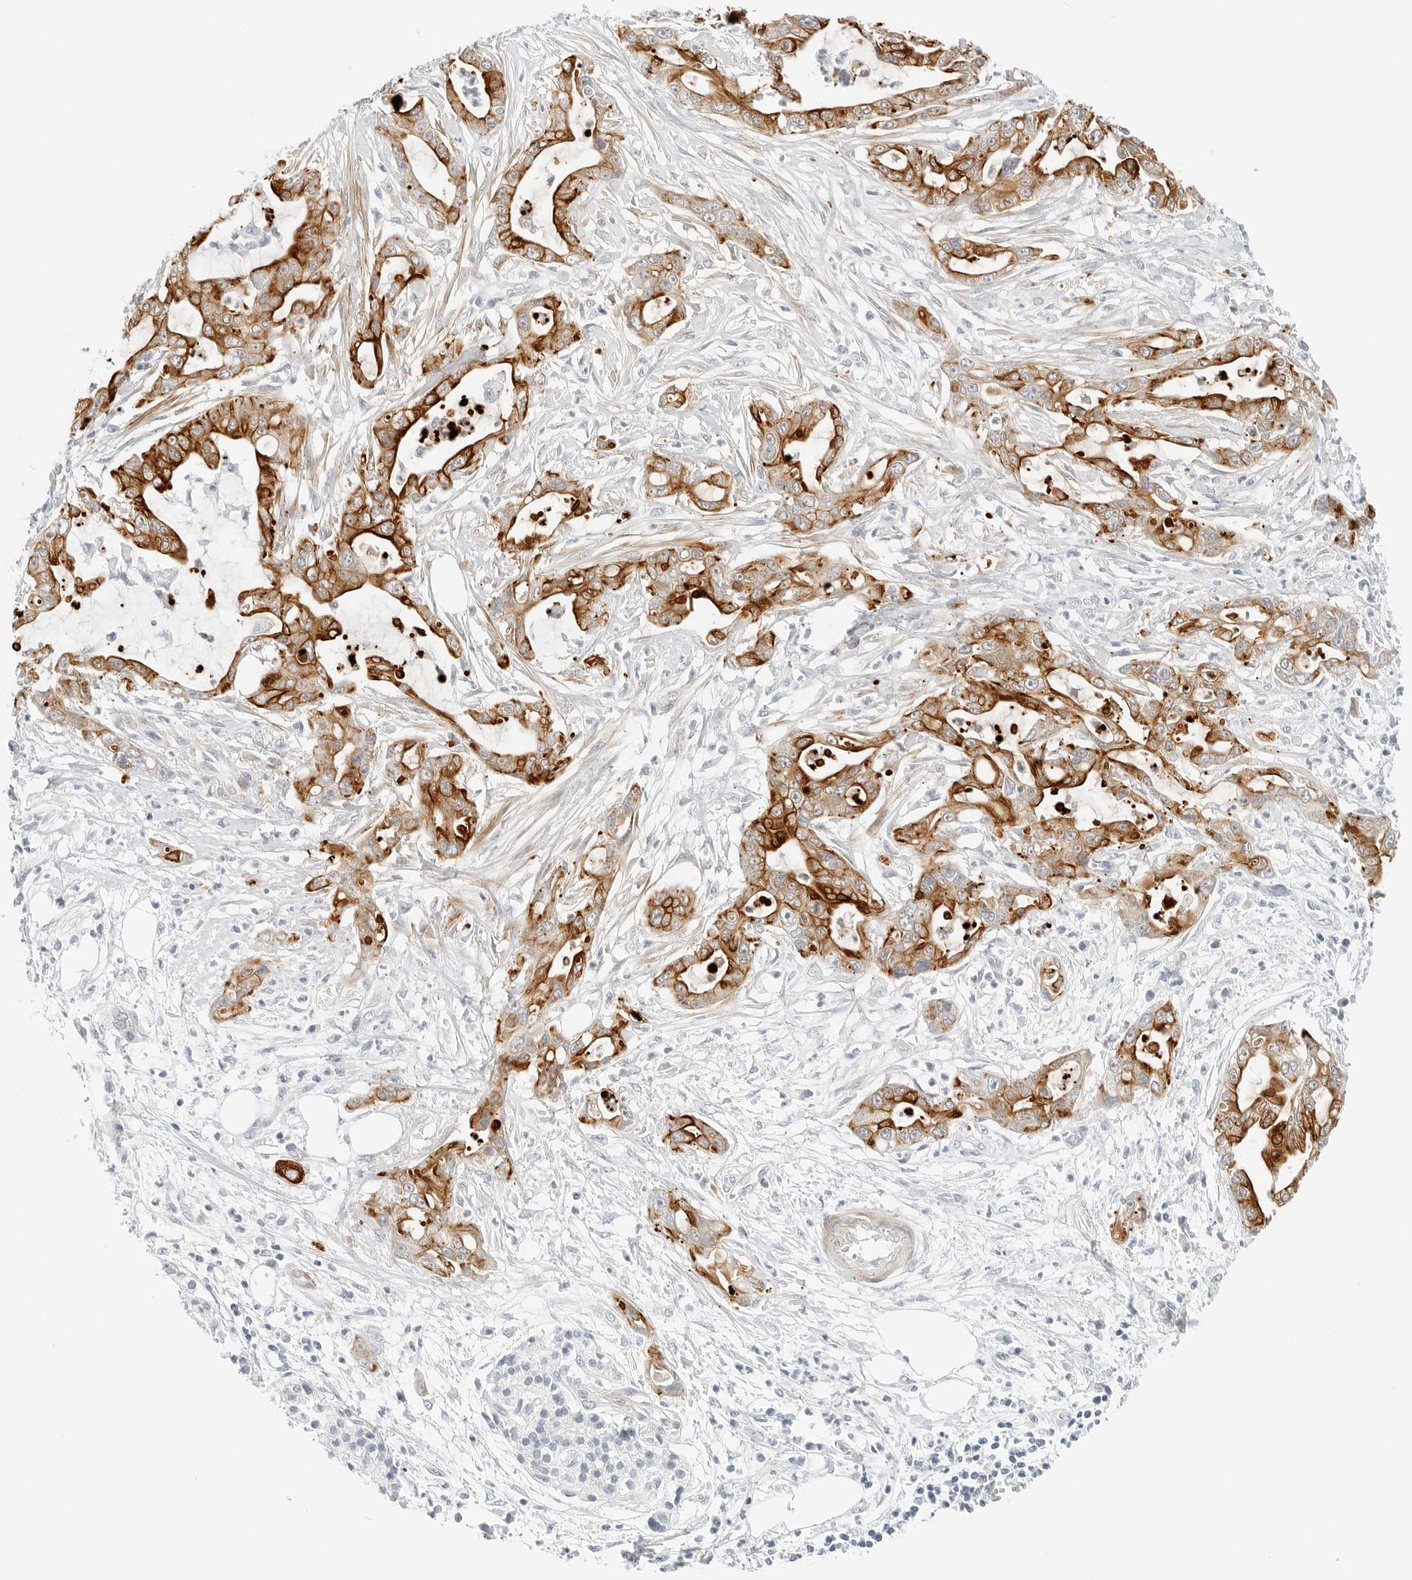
{"staining": {"intensity": "strong", "quantity": ">75%", "location": "cytoplasmic/membranous"}, "tissue": "pancreatic cancer", "cell_type": "Tumor cells", "image_type": "cancer", "snomed": [{"axis": "morphology", "description": "Adenocarcinoma, NOS"}, {"axis": "topography", "description": "Pancreas"}], "caption": "Human pancreatic adenocarcinoma stained with a brown dye shows strong cytoplasmic/membranous positive positivity in approximately >75% of tumor cells.", "gene": "IQCC", "patient": {"sex": "male", "age": 68}}